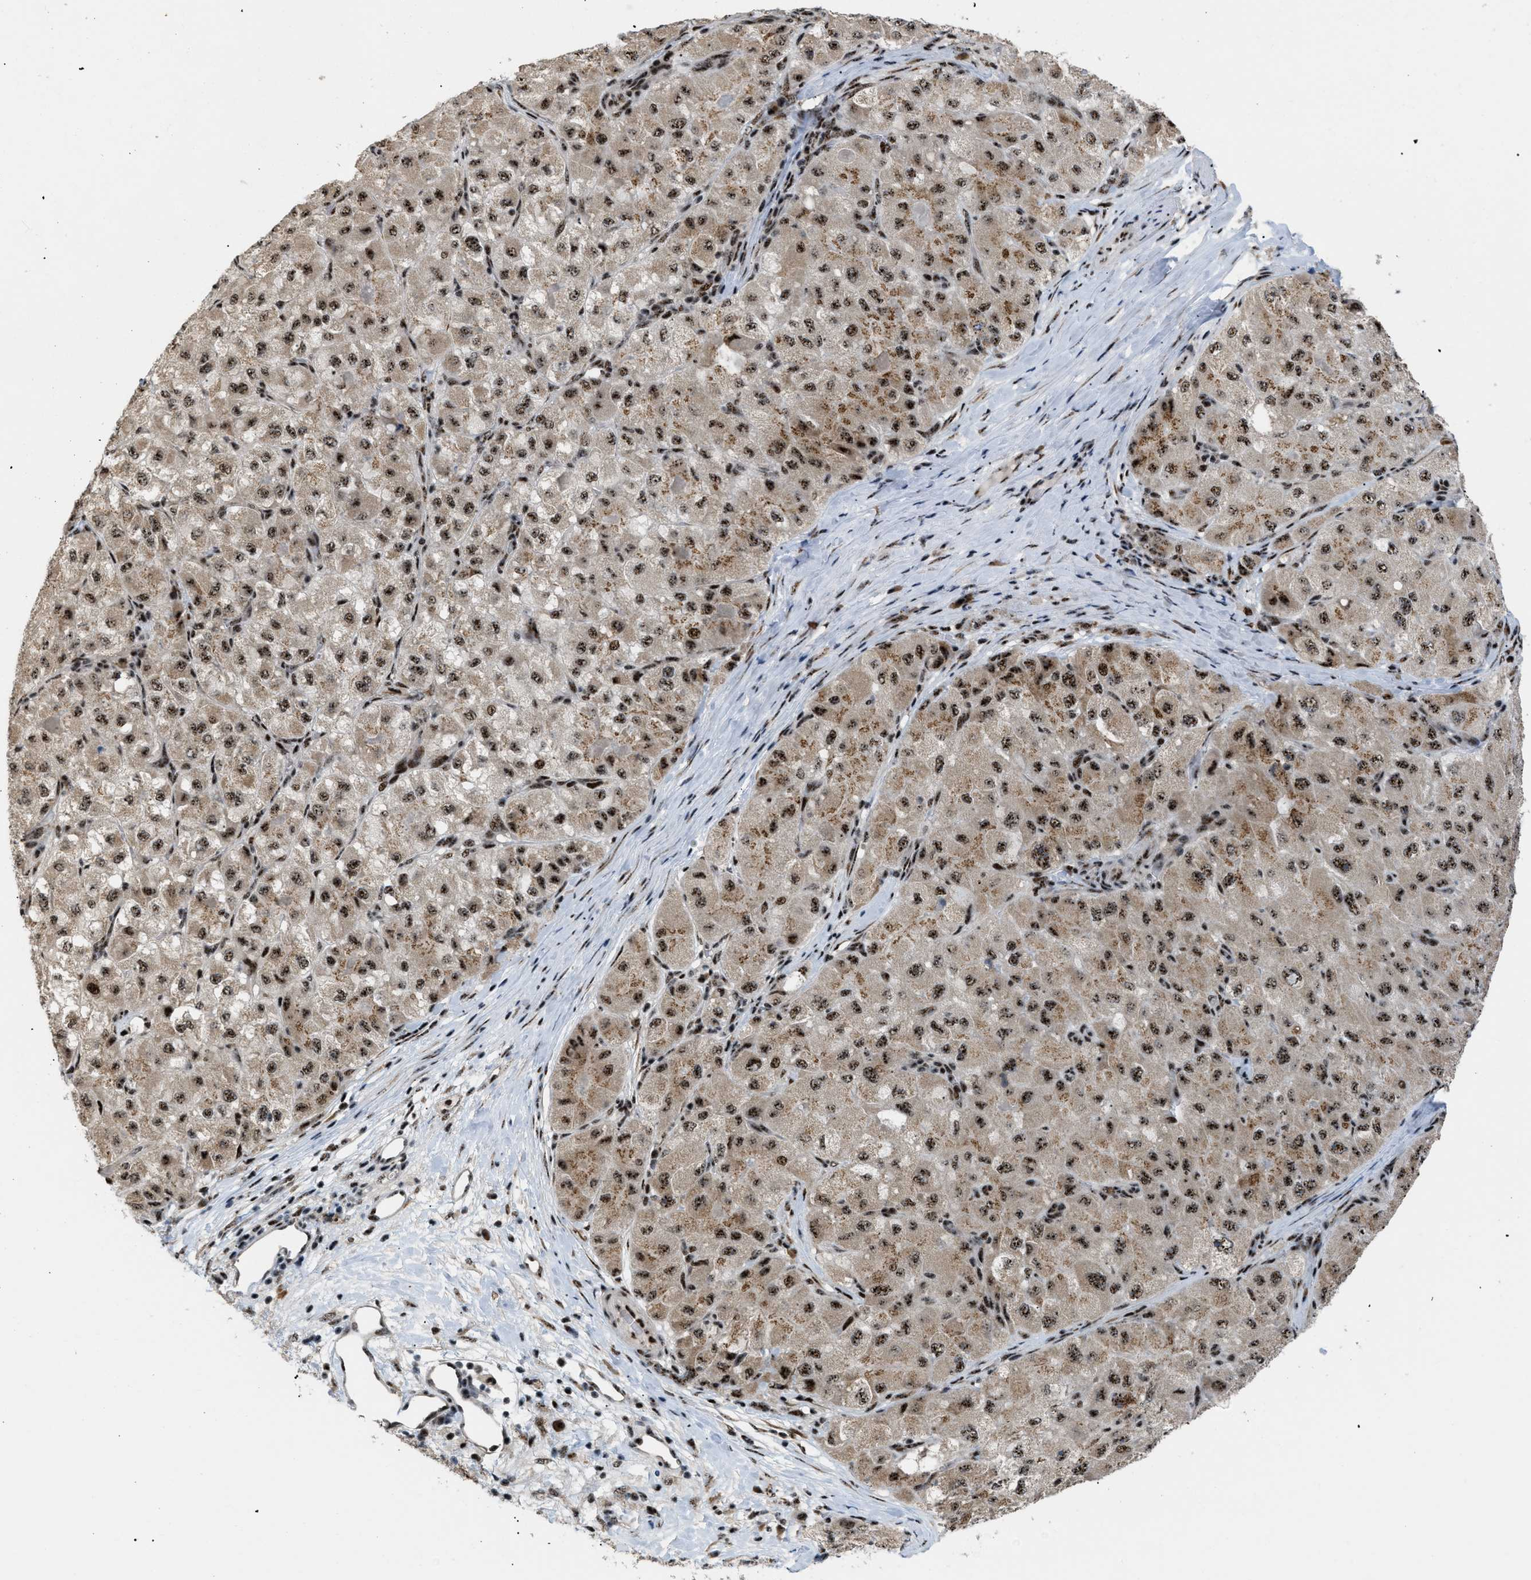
{"staining": {"intensity": "moderate", "quantity": ">75%", "location": "cytoplasmic/membranous,nuclear"}, "tissue": "liver cancer", "cell_type": "Tumor cells", "image_type": "cancer", "snomed": [{"axis": "morphology", "description": "Carcinoma, Hepatocellular, NOS"}, {"axis": "topography", "description": "Liver"}], "caption": "Hepatocellular carcinoma (liver) was stained to show a protein in brown. There is medium levels of moderate cytoplasmic/membranous and nuclear staining in about >75% of tumor cells. (Stains: DAB (3,3'-diaminobenzidine) in brown, nuclei in blue, Microscopy: brightfield microscopy at high magnification).", "gene": "CDR2", "patient": {"sex": "male", "age": 80}}